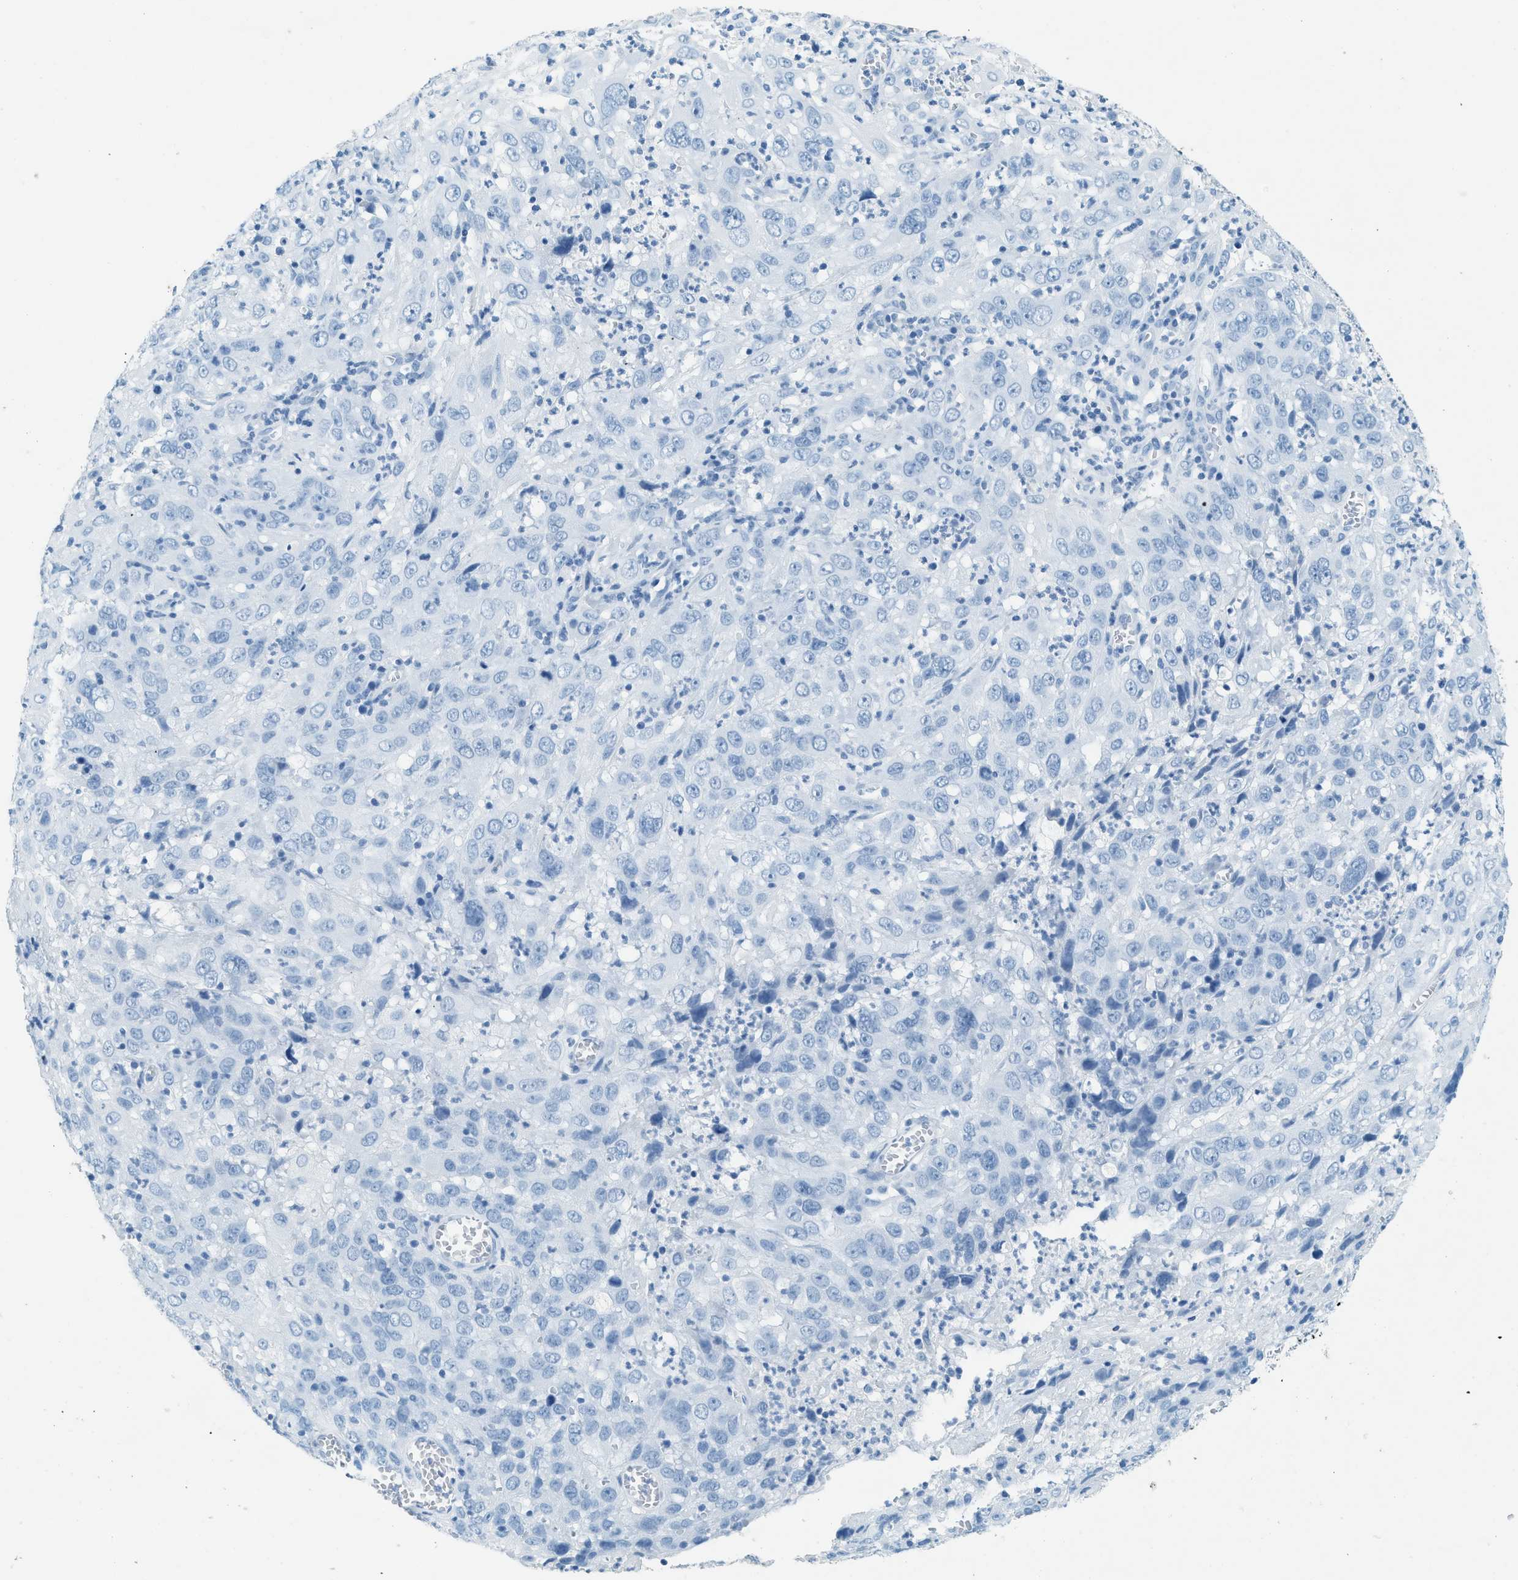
{"staining": {"intensity": "negative", "quantity": "none", "location": "none"}, "tissue": "cervical cancer", "cell_type": "Tumor cells", "image_type": "cancer", "snomed": [{"axis": "morphology", "description": "Squamous cell carcinoma, NOS"}, {"axis": "topography", "description": "Cervix"}], "caption": "Immunohistochemical staining of human cervical cancer (squamous cell carcinoma) reveals no significant staining in tumor cells. The staining is performed using DAB brown chromogen with nuclei counter-stained in using hematoxylin.", "gene": "HHATL", "patient": {"sex": "female", "age": 32}}